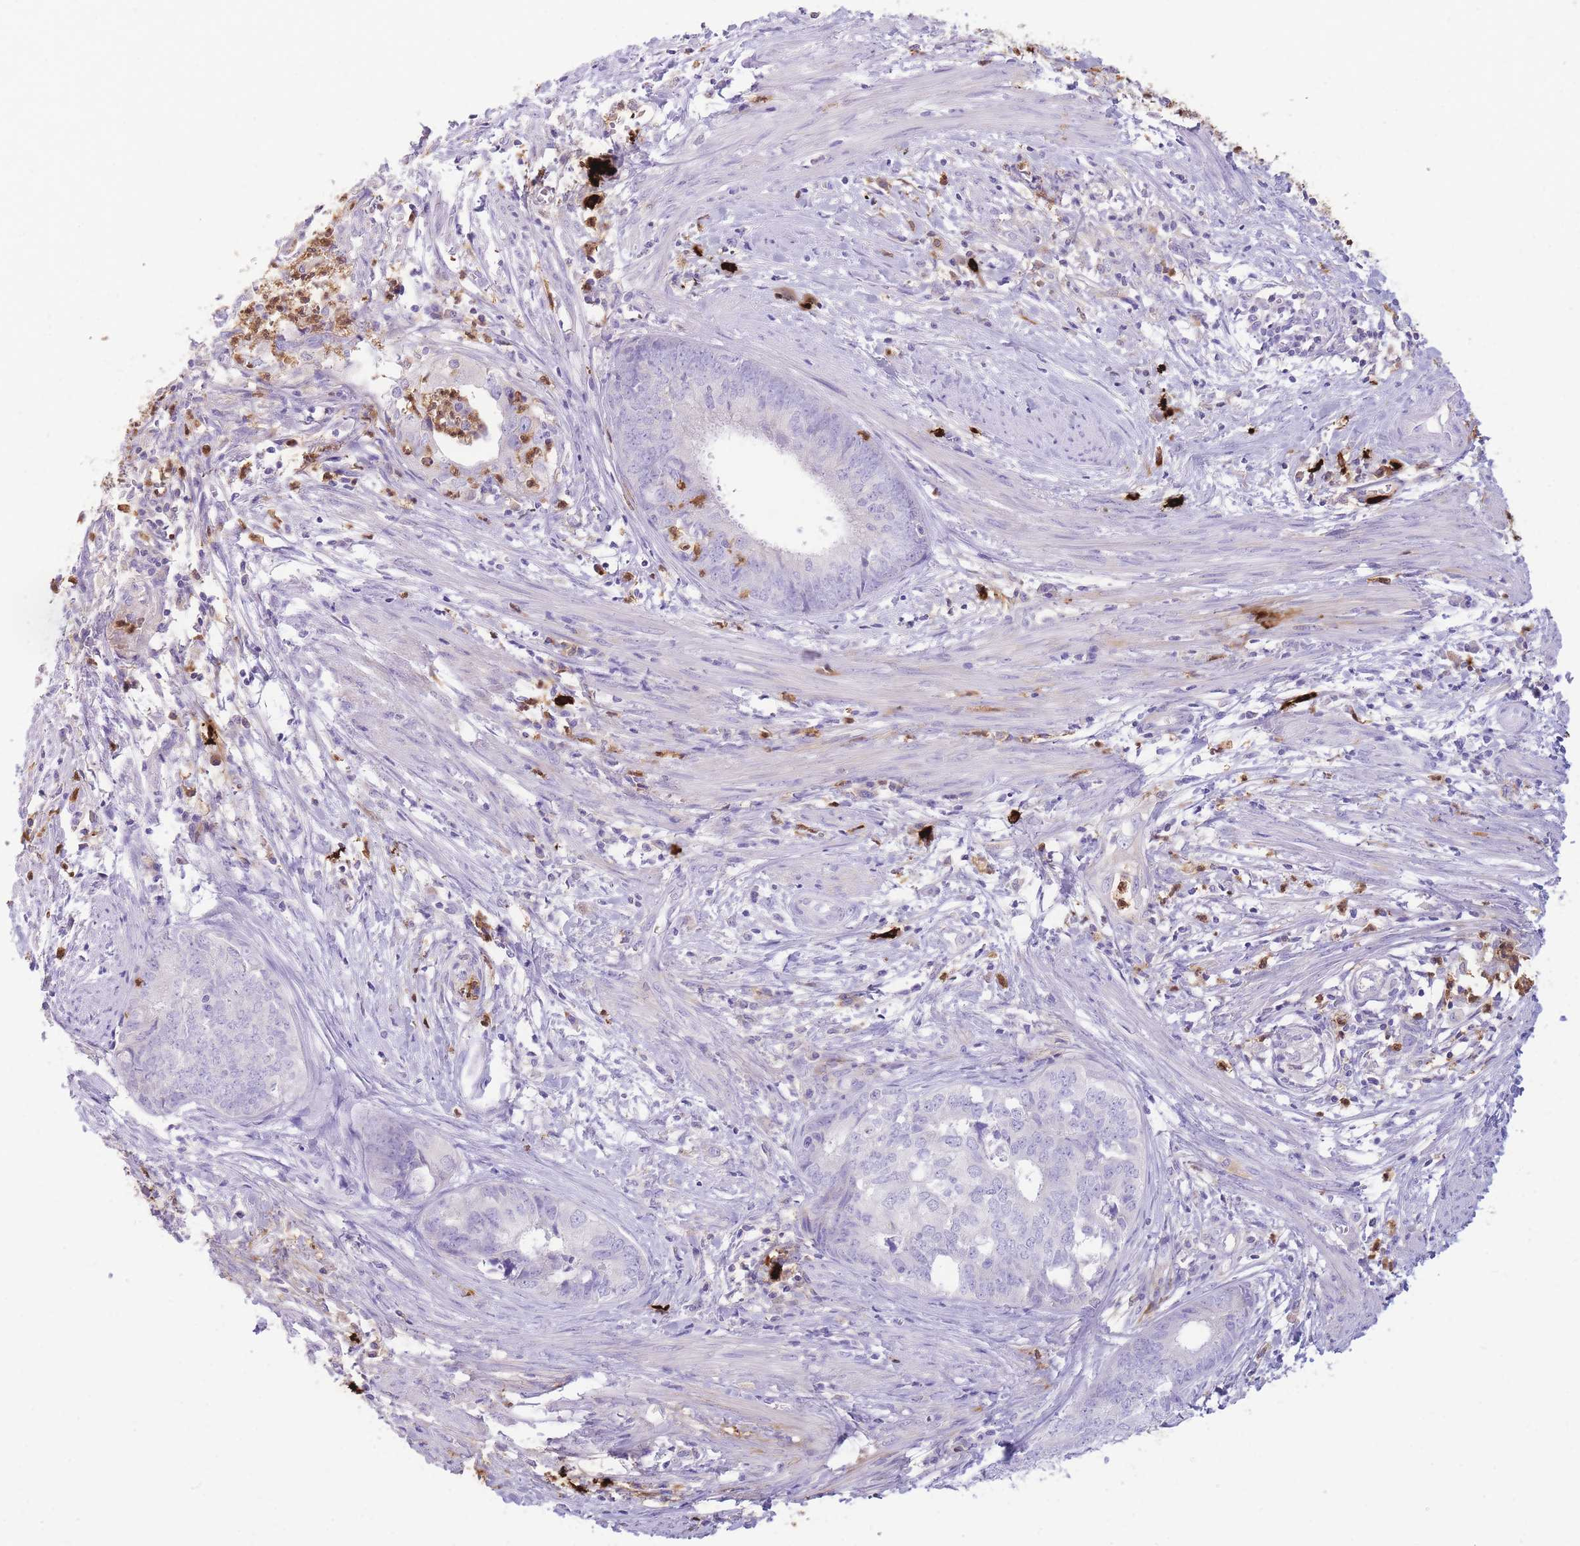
{"staining": {"intensity": "negative", "quantity": "none", "location": "none"}, "tissue": "endometrial cancer", "cell_type": "Tumor cells", "image_type": "cancer", "snomed": [{"axis": "morphology", "description": "Adenocarcinoma, NOS"}, {"axis": "topography", "description": "Endometrium"}], "caption": "DAB (3,3'-diaminobenzidine) immunohistochemical staining of endometrial adenocarcinoma shows no significant expression in tumor cells.", "gene": "TPSAB1", "patient": {"sex": "female", "age": 68}}